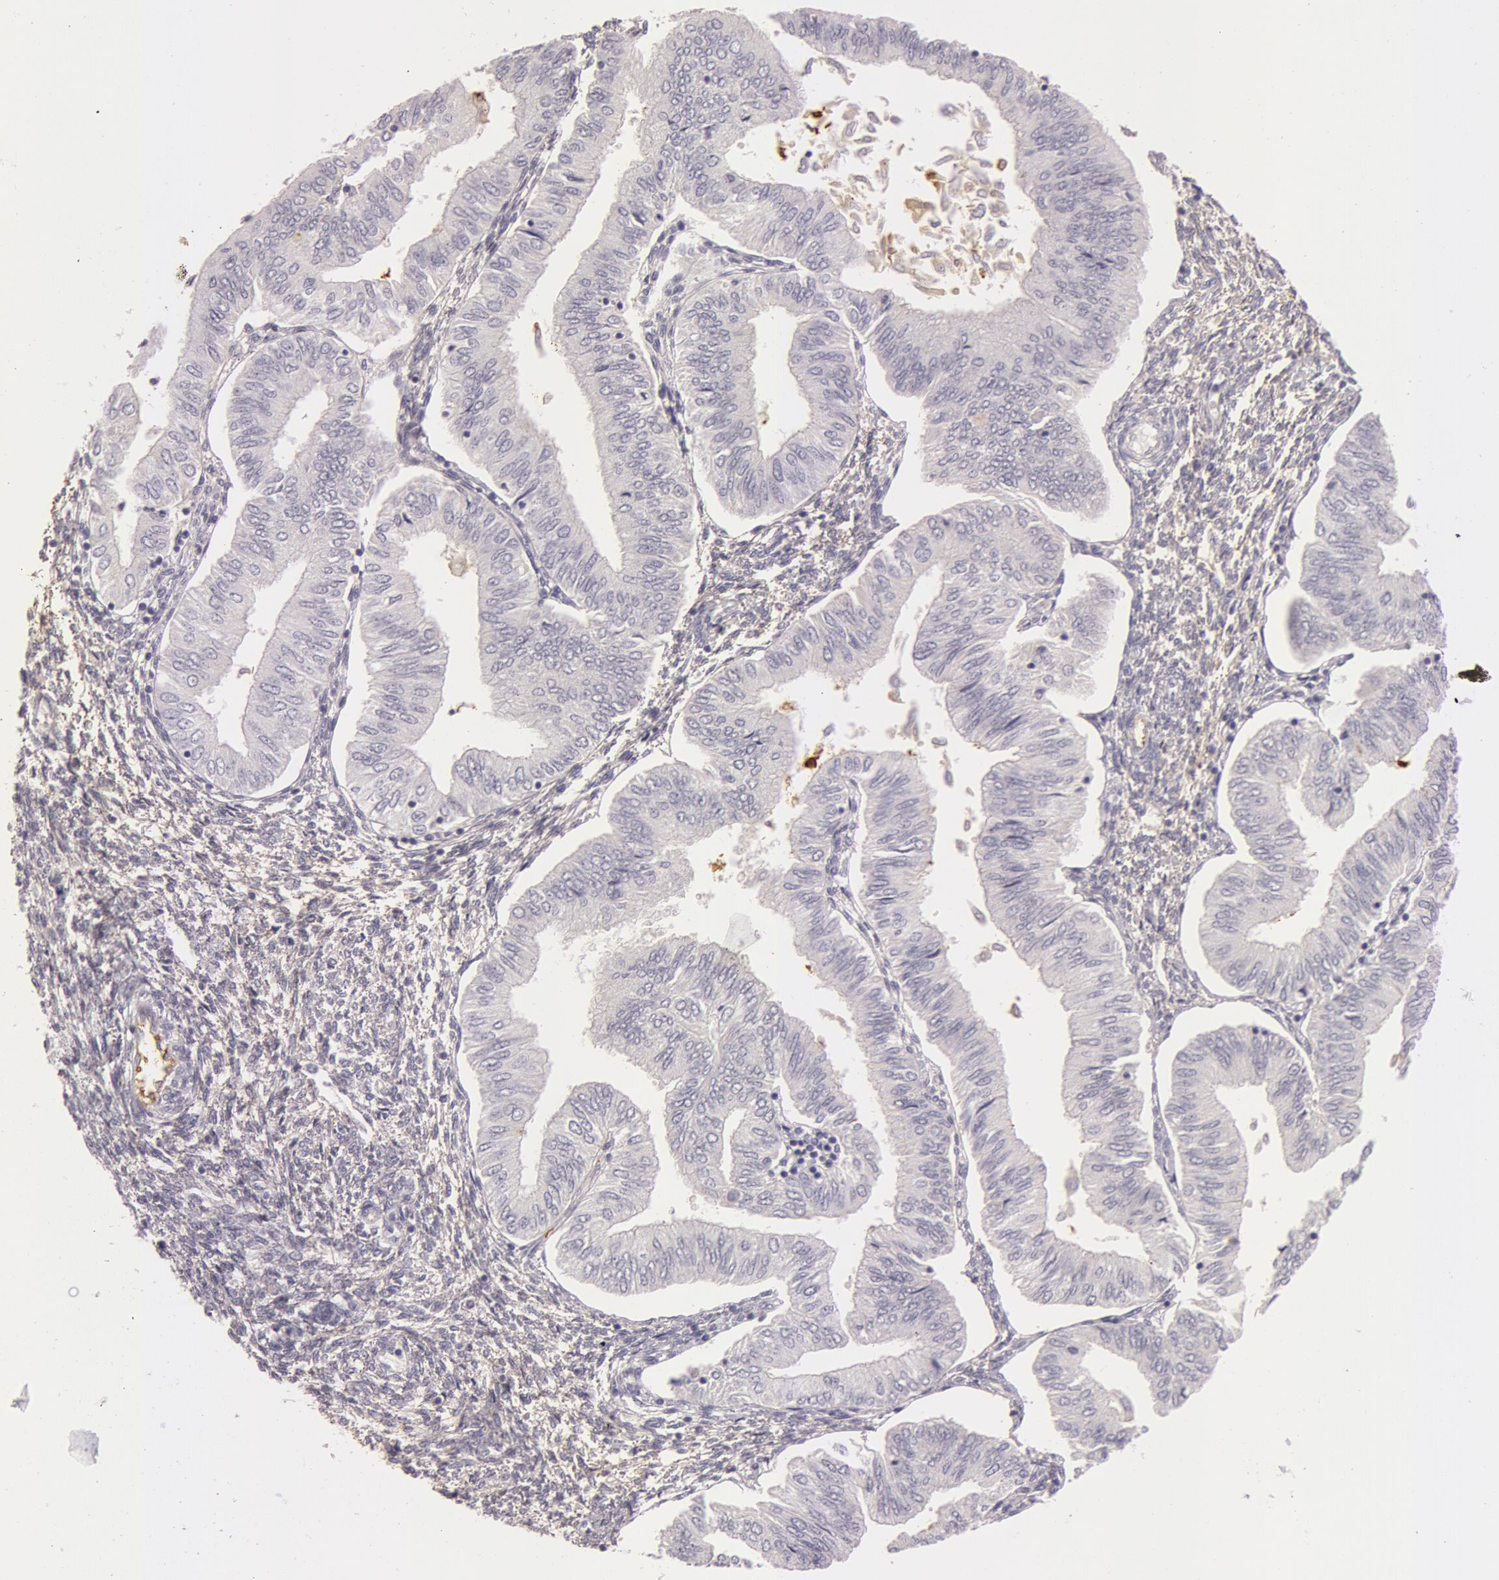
{"staining": {"intensity": "negative", "quantity": "none", "location": "none"}, "tissue": "endometrial cancer", "cell_type": "Tumor cells", "image_type": "cancer", "snomed": [{"axis": "morphology", "description": "Adenocarcinoma, NOS"}, {"axis": "topography", "description": "Endometrium"}], "caption": "High power microscopy histopathology image of an immunohistochemistry (IHC) photomicrograph of endometrial cancer (adenocarcinoma), revealing no significant positivity in tumor cells.", "gene": "C4BPA", "patient": {"sex": "female", "age": 51}}